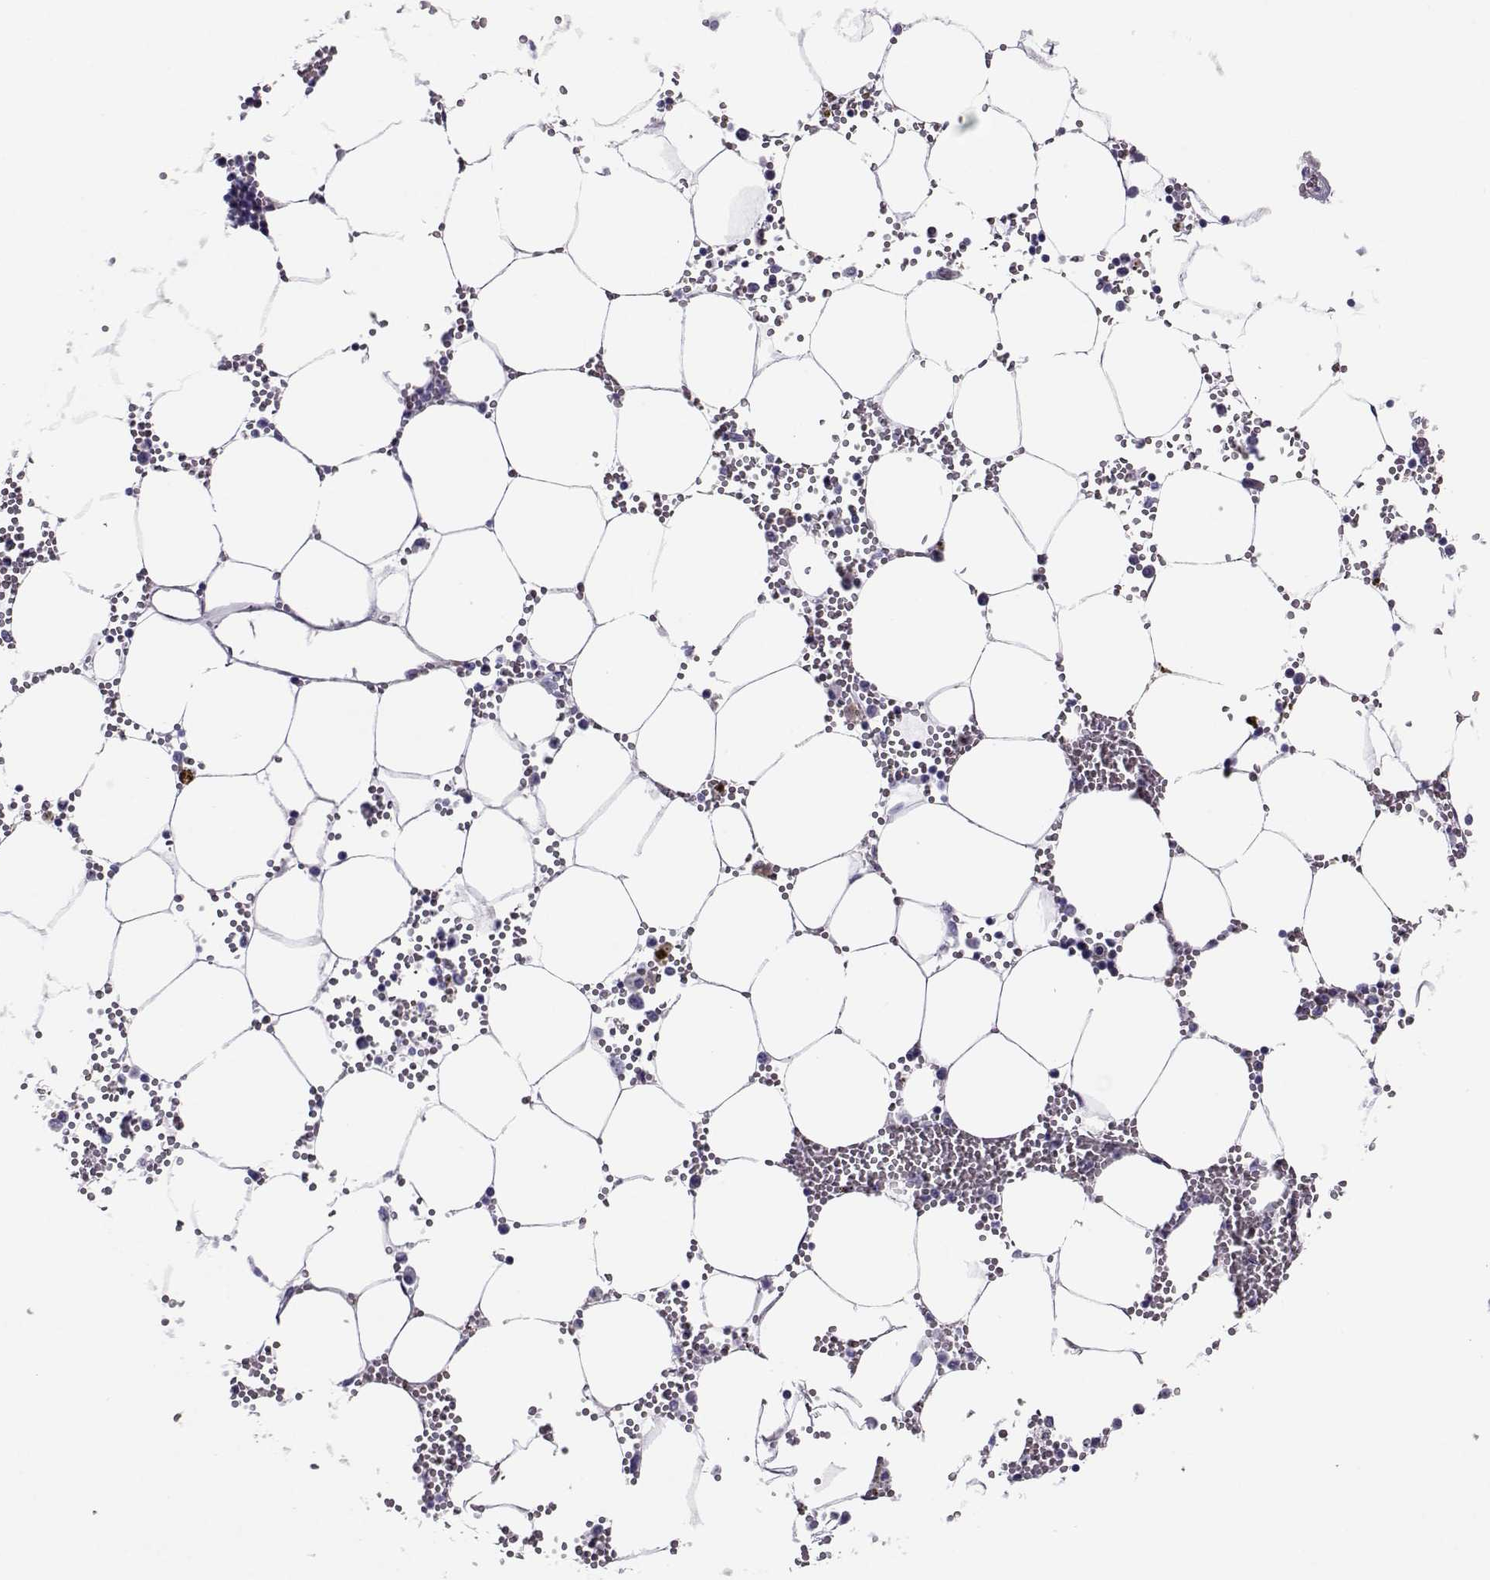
{"staining": {"intensity": "negative", "quantity": "none", "location": "none"}, "tissue": "bone marrow", "cell_type": "Hematopoietic cells", "image_type": "normal", "snomed": [{"axis": "morphology", "description": "Normal tissue, NOS"}, {"axis": "topography", "description": "Bone marrow"}], "caption": "Image shows no significant protein expression in hematopoietic cells of unremarkable bone marrow. (Stains: DAB (3,3'-diaminobenzidine) IHC with hematoxylin counter stain, Microscopy: brightfield microscopy at high magnification).", "gene": "CLUL1", "patient": {"sex": "male", "age": 54}}